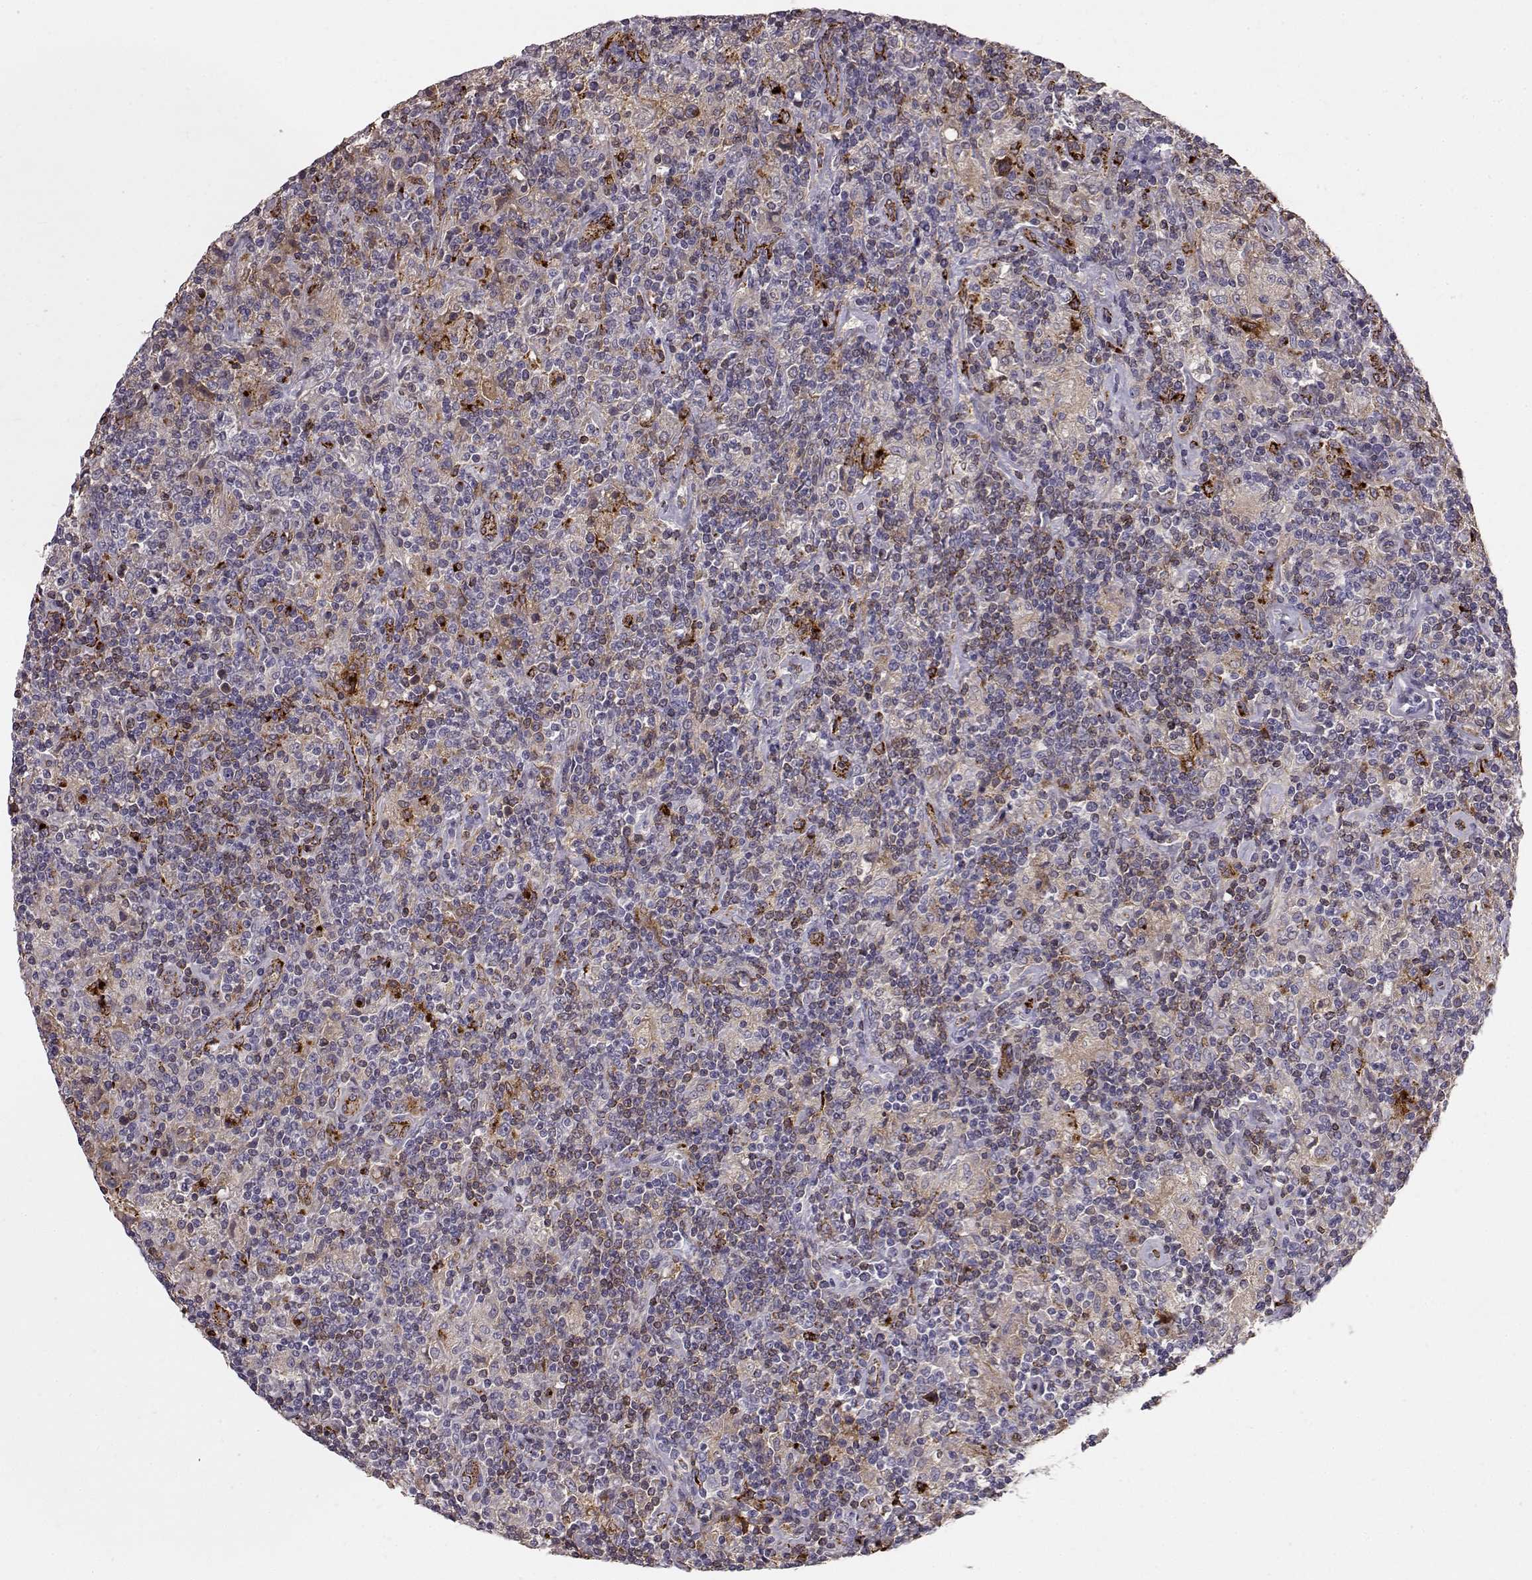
{"staining": {"intensity": "moderate", "quantity": "<25%", "location": "cytoplasmic/membranous"}, "tissue": "lymphoma", "cell_type": "Tumor cells", "image_type": "cancer", "snomed": [{"axis": "morphology", "description": "Hodgkin's disease, NOS"}, {"axis": "topography", "description": "Lymph node"}], "caption": "IHC micrograph of neoplastic tissue: human Hodgkin's disease stained using IHC exhibits low levels of moderate protein expression localized specifically in the cytoplasmic/membranous of tumor cells, appearing as a cytoplasmic/membranous brown color.", "gene": "CCNF", "patient": {"sex": "male", "age": 70}}